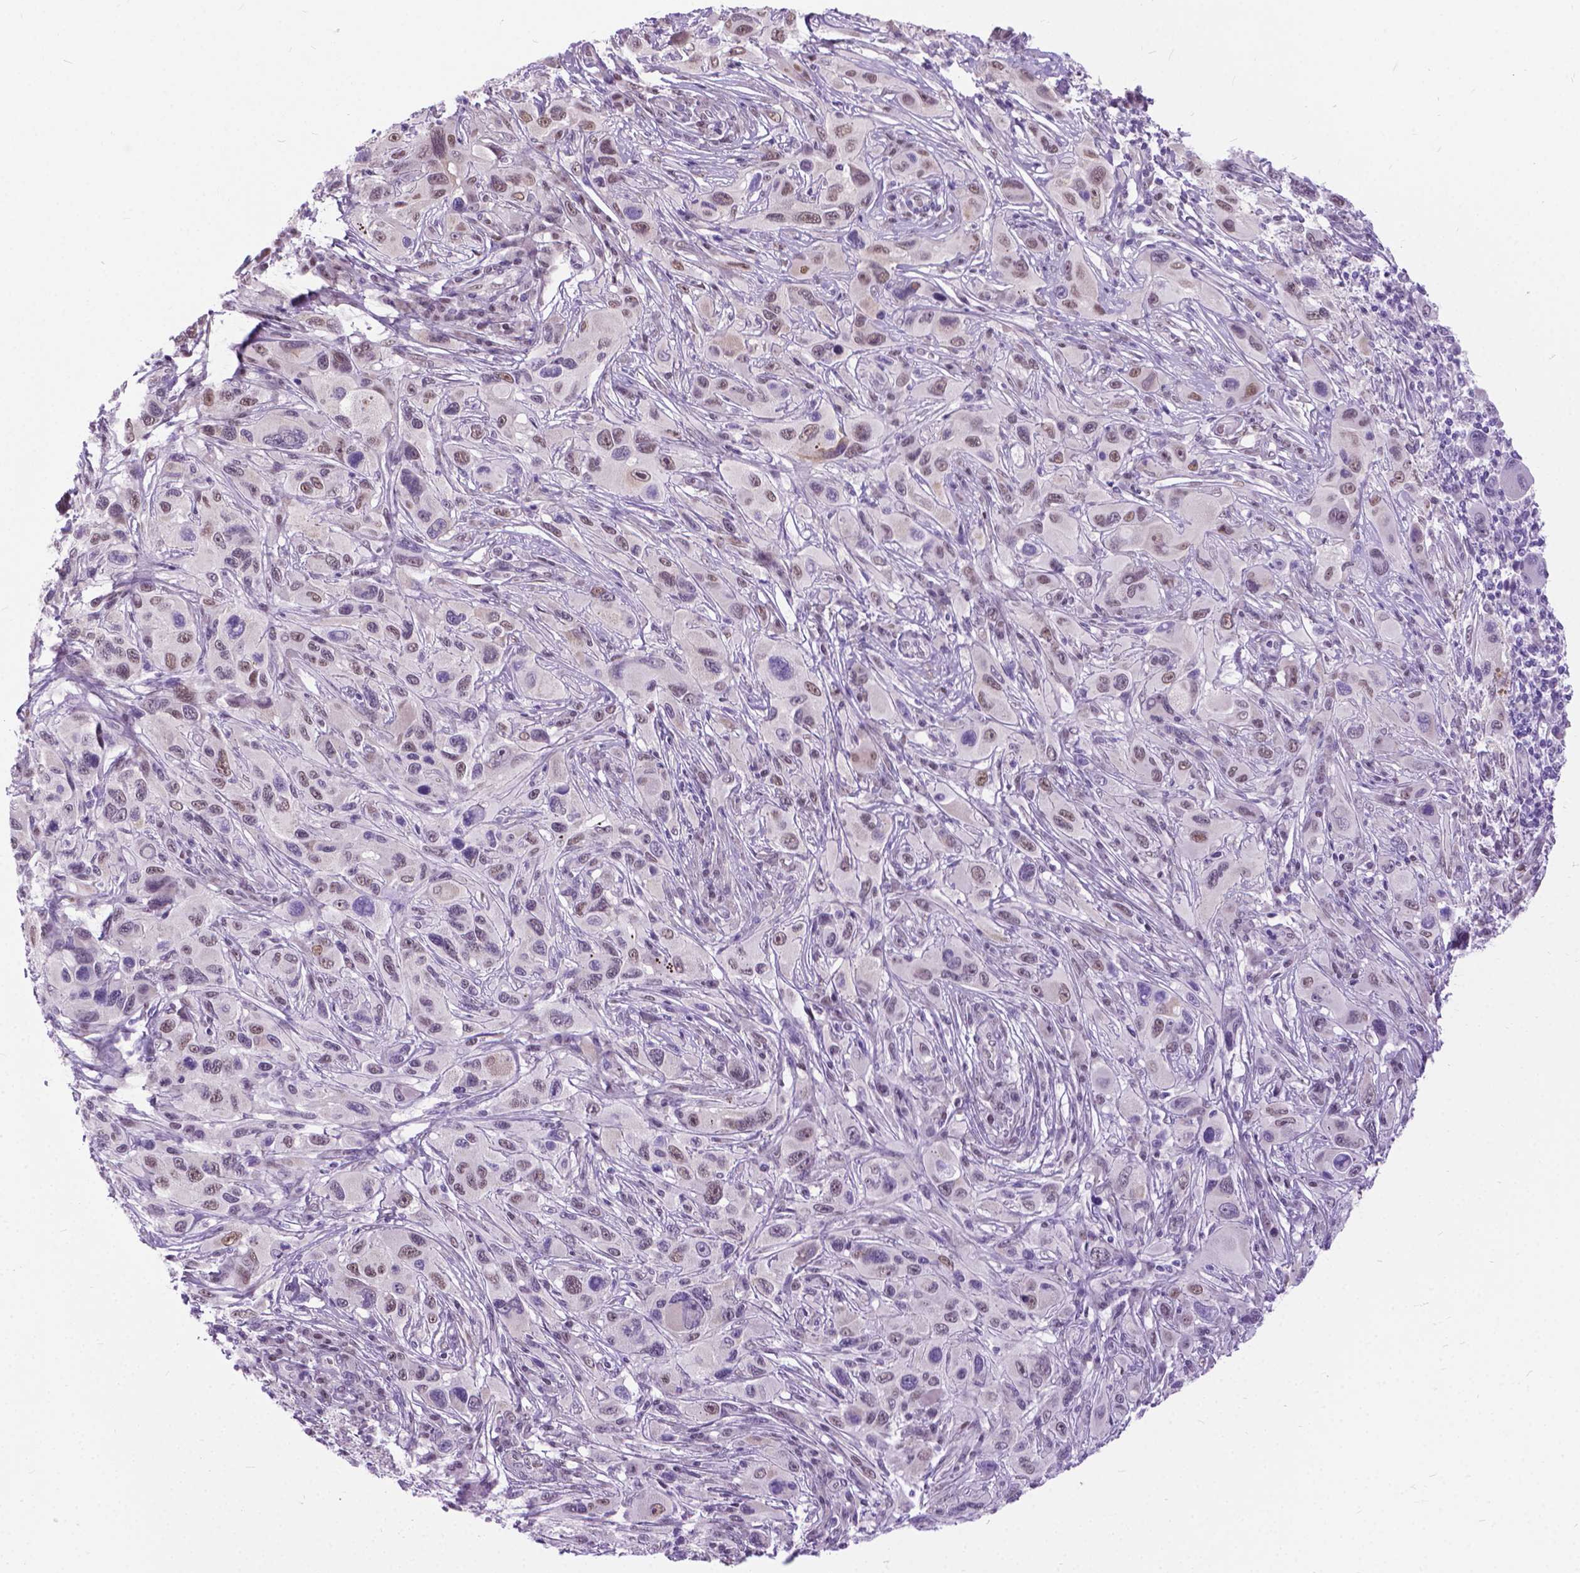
{"staining": {"intensity": "moderate", "quantity": "<25%", "location": "nuclear"}, "tissue": "melanoma", "cell_type": "Tumor cells", "image_type": "cancer", "snomed": [{"axis": "morphology", "description": "Malignant melanoma, NOS"}, {"axis": "topography", "description": "Skin"}], "caption": "Tumor cells display low levels of moderate nuclear staining in approximately <25% of cells in melanoma.", "gene": "APCDD1L", "patient": {"sex": "male", "age": 53}}